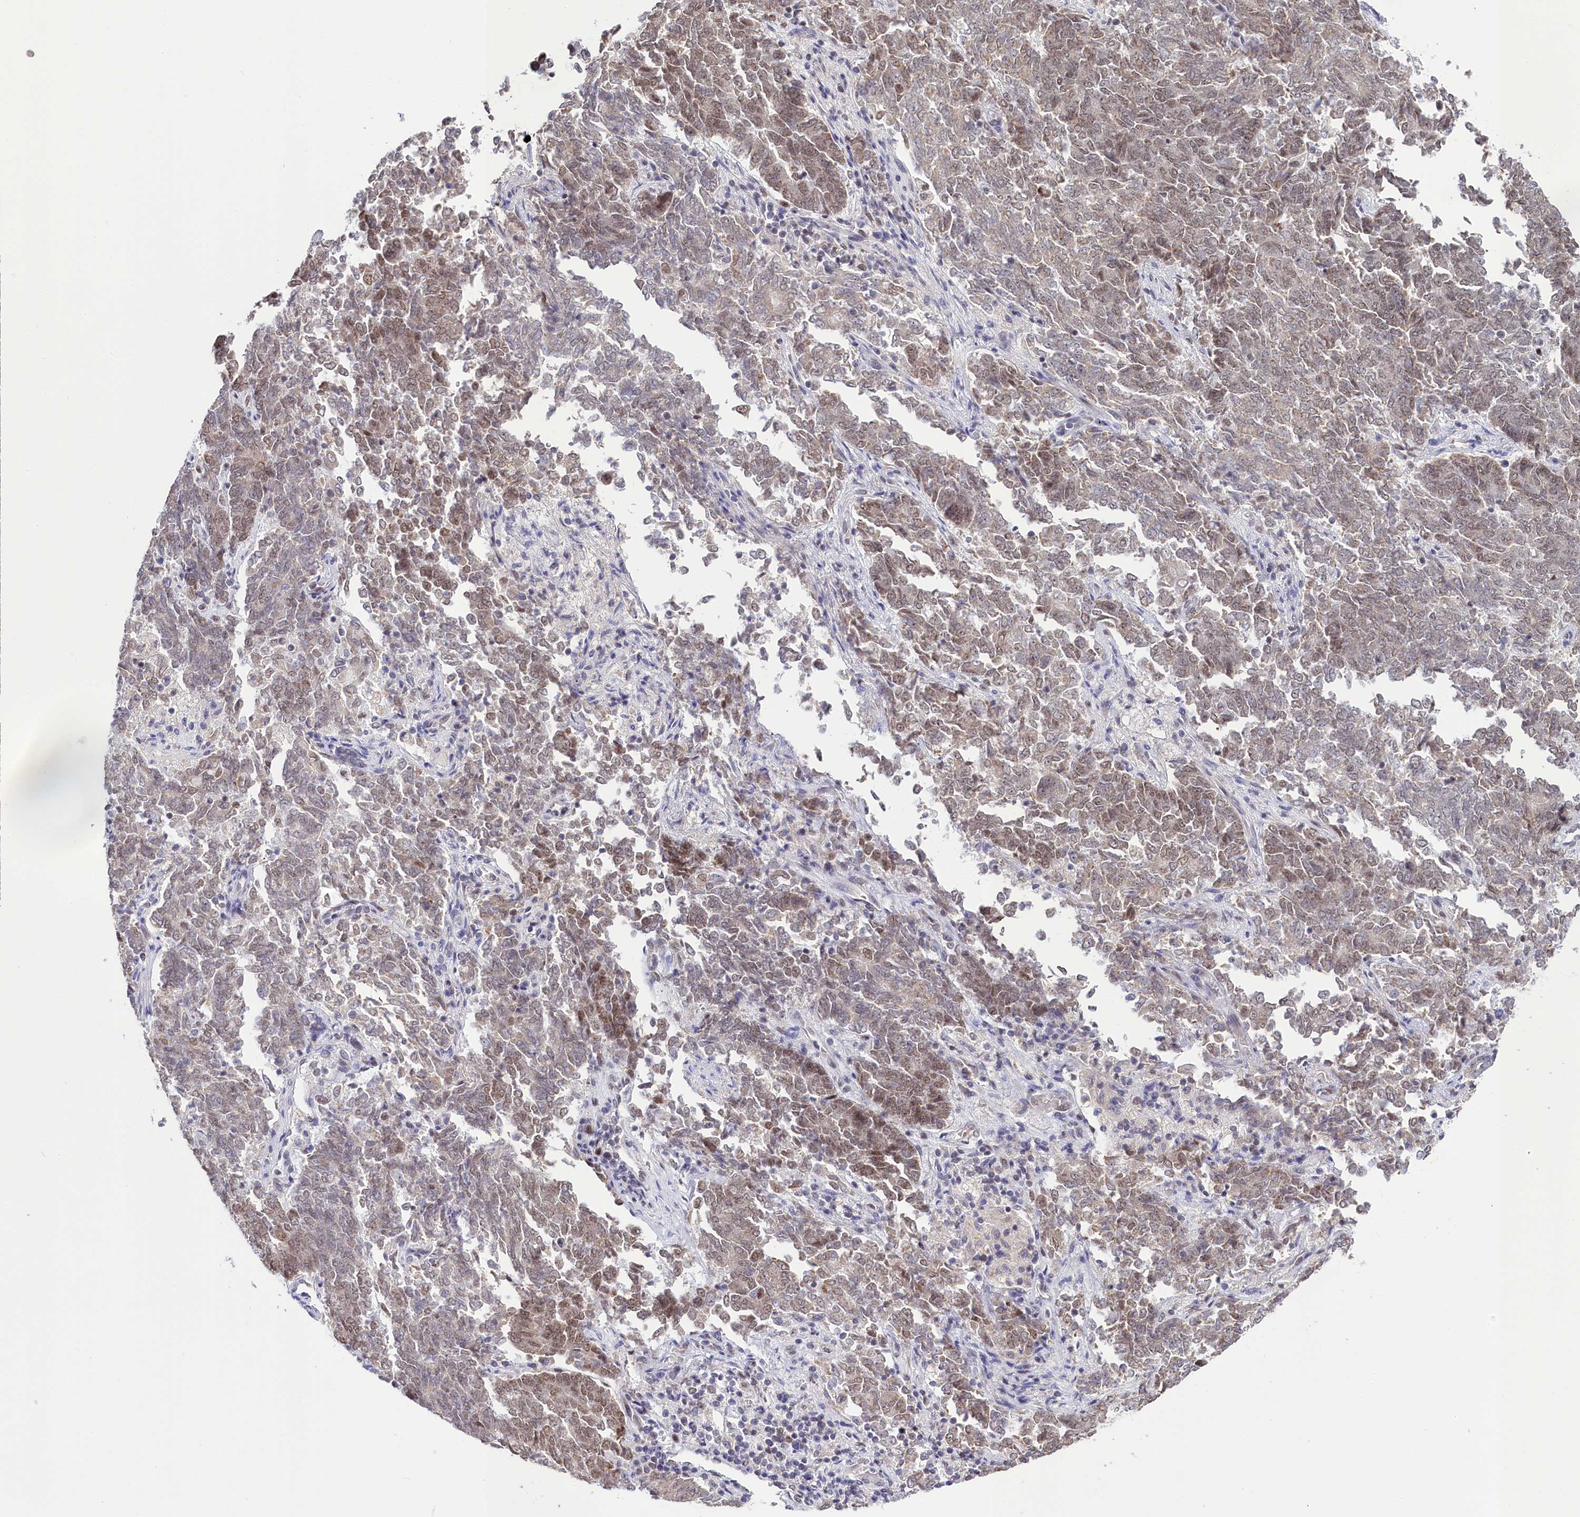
{"staining": {"intensity": "weak", "quantity": ">75%", "location": "nuclear"}, "tissue": "endometrial cancer", "cell_type": "Tumor cells", "image_type": "cancer", "snomed": [{"axis": "morphology", "description": "Adenocarcinoma, NOS"}, {"axis": "topography", "description": "Endometrium"}], "caption": "Endometrial cancer (adenocarcinoma) tissue reveals weak nuclear staining in about >75% of tumor cells", "gene": "PPHLN1", "patient": {"sex": "female", "age": 80}}